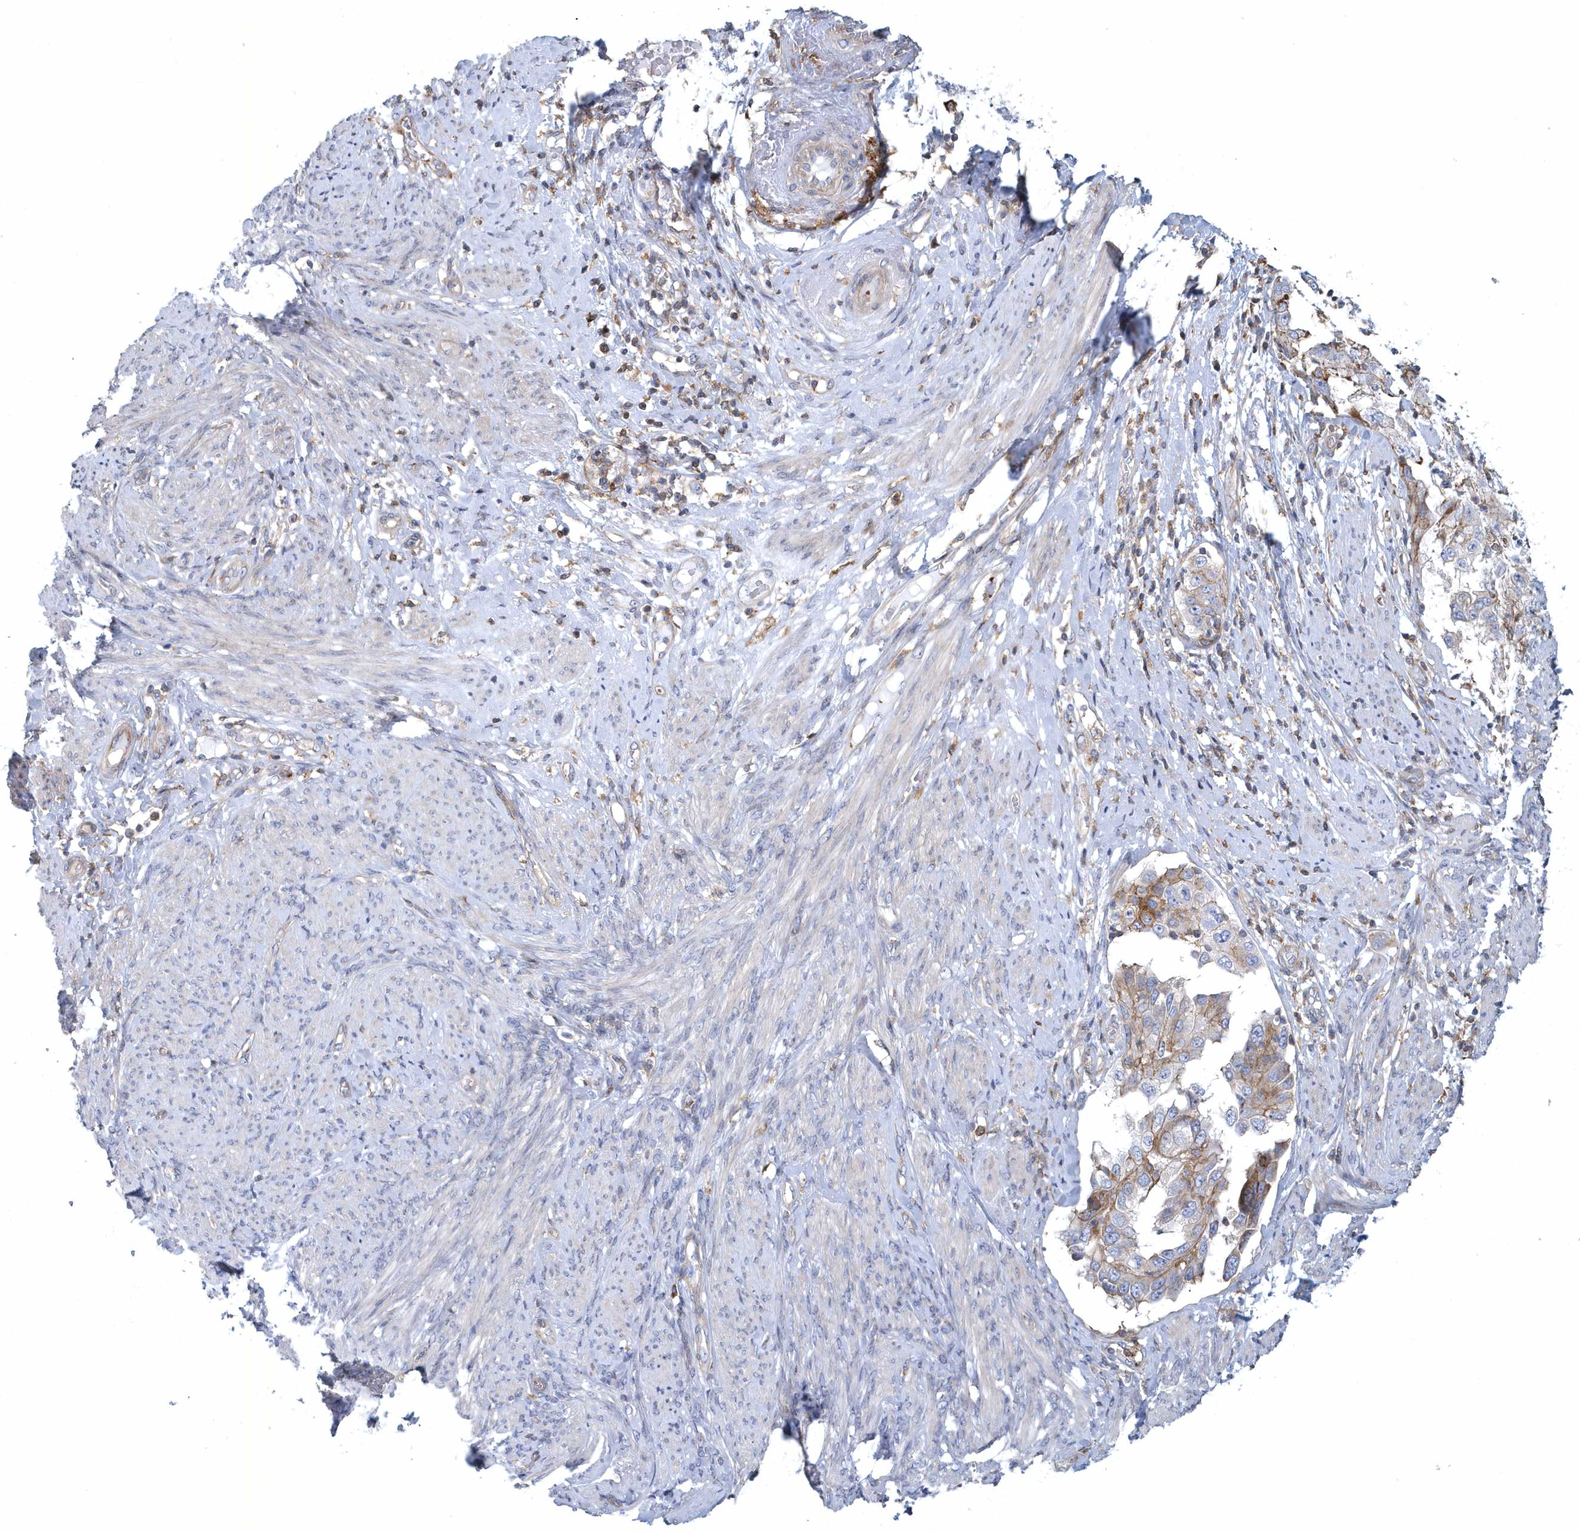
{"staining": {"intensity": "moderate", "quantity": "<25%", "location": "cytoplasmic/membranous"}, "tissue": "endometrial cancer", "cell_type": "Tumor cells", "image_type": "cancer", "snomed": [{"axis": "morphology", "description": "Adenocarcinoma, NOS"}, {"axis": "topography", "description": "Endometrium"}], "caption": "The immunohistochemical stain highlights moderate cytoplasmic/membranous expression in tumor cells of endometrial adenocarcinoma tissue.", "gene": "ARAP2", "patient": {"sex": "female", "age": 85}}